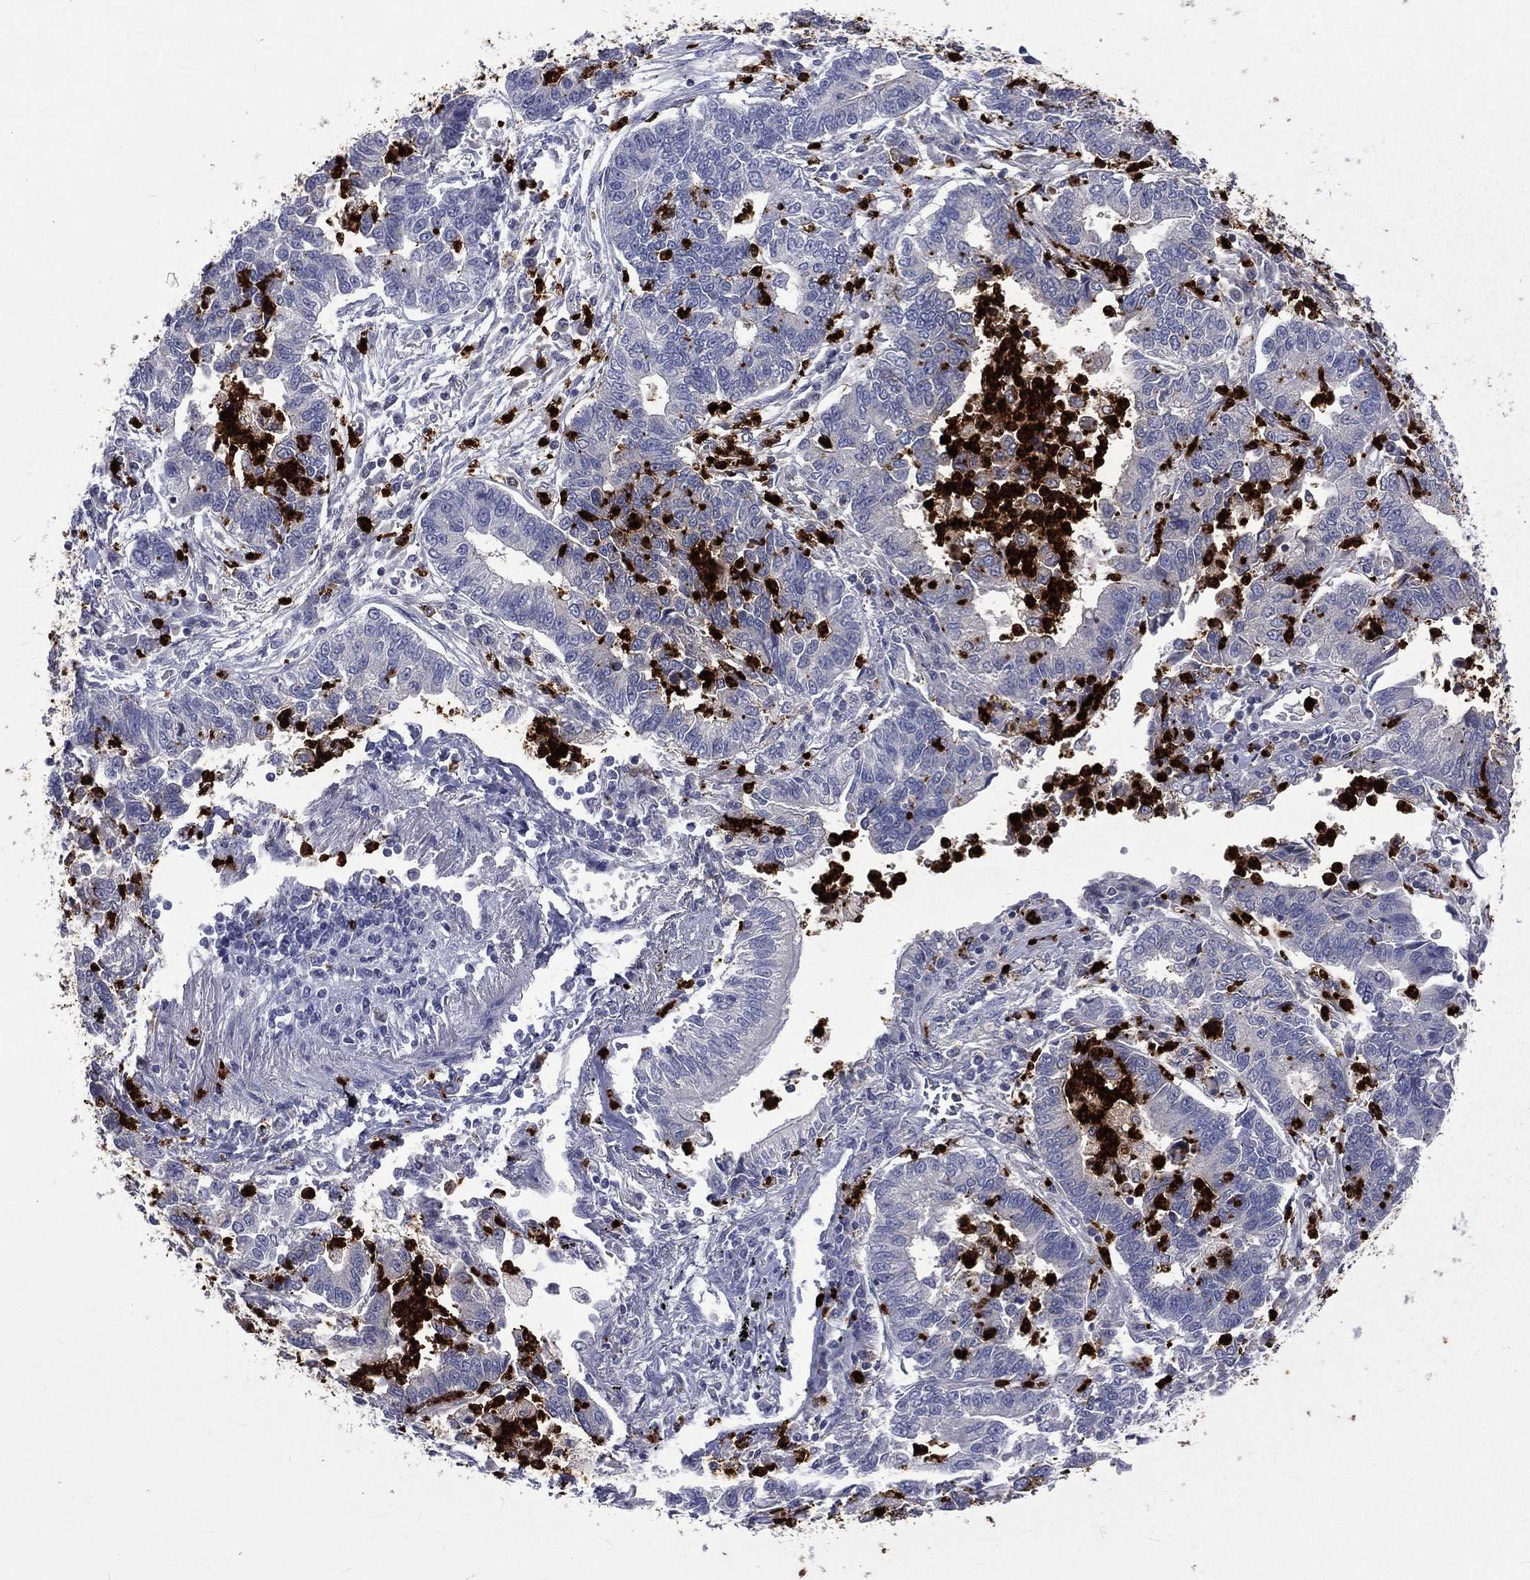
{"staining": {"intensity": "negative", "quantity": "none", "location": "none"}, "tissue": "lung cancer", "cell_type": "Tumor cells", "image_type": "cancer", "snomed": [{"axis": "morphology", "description": "Adenocarcinoma, NOS"}, {"axis": "topography", "description": "Lung"}], "caption": "Immunohistochemistry of lung cancer (adenocarcinoma) demonstrates no expression in tumor cells. Brightfield microscopy of immunohistochemistry stained with DAB (brown) and hematoxylin (blue), captured at high magnification.", "gene": "ELANE", "patient": {"sex": "female", "age": 57}}